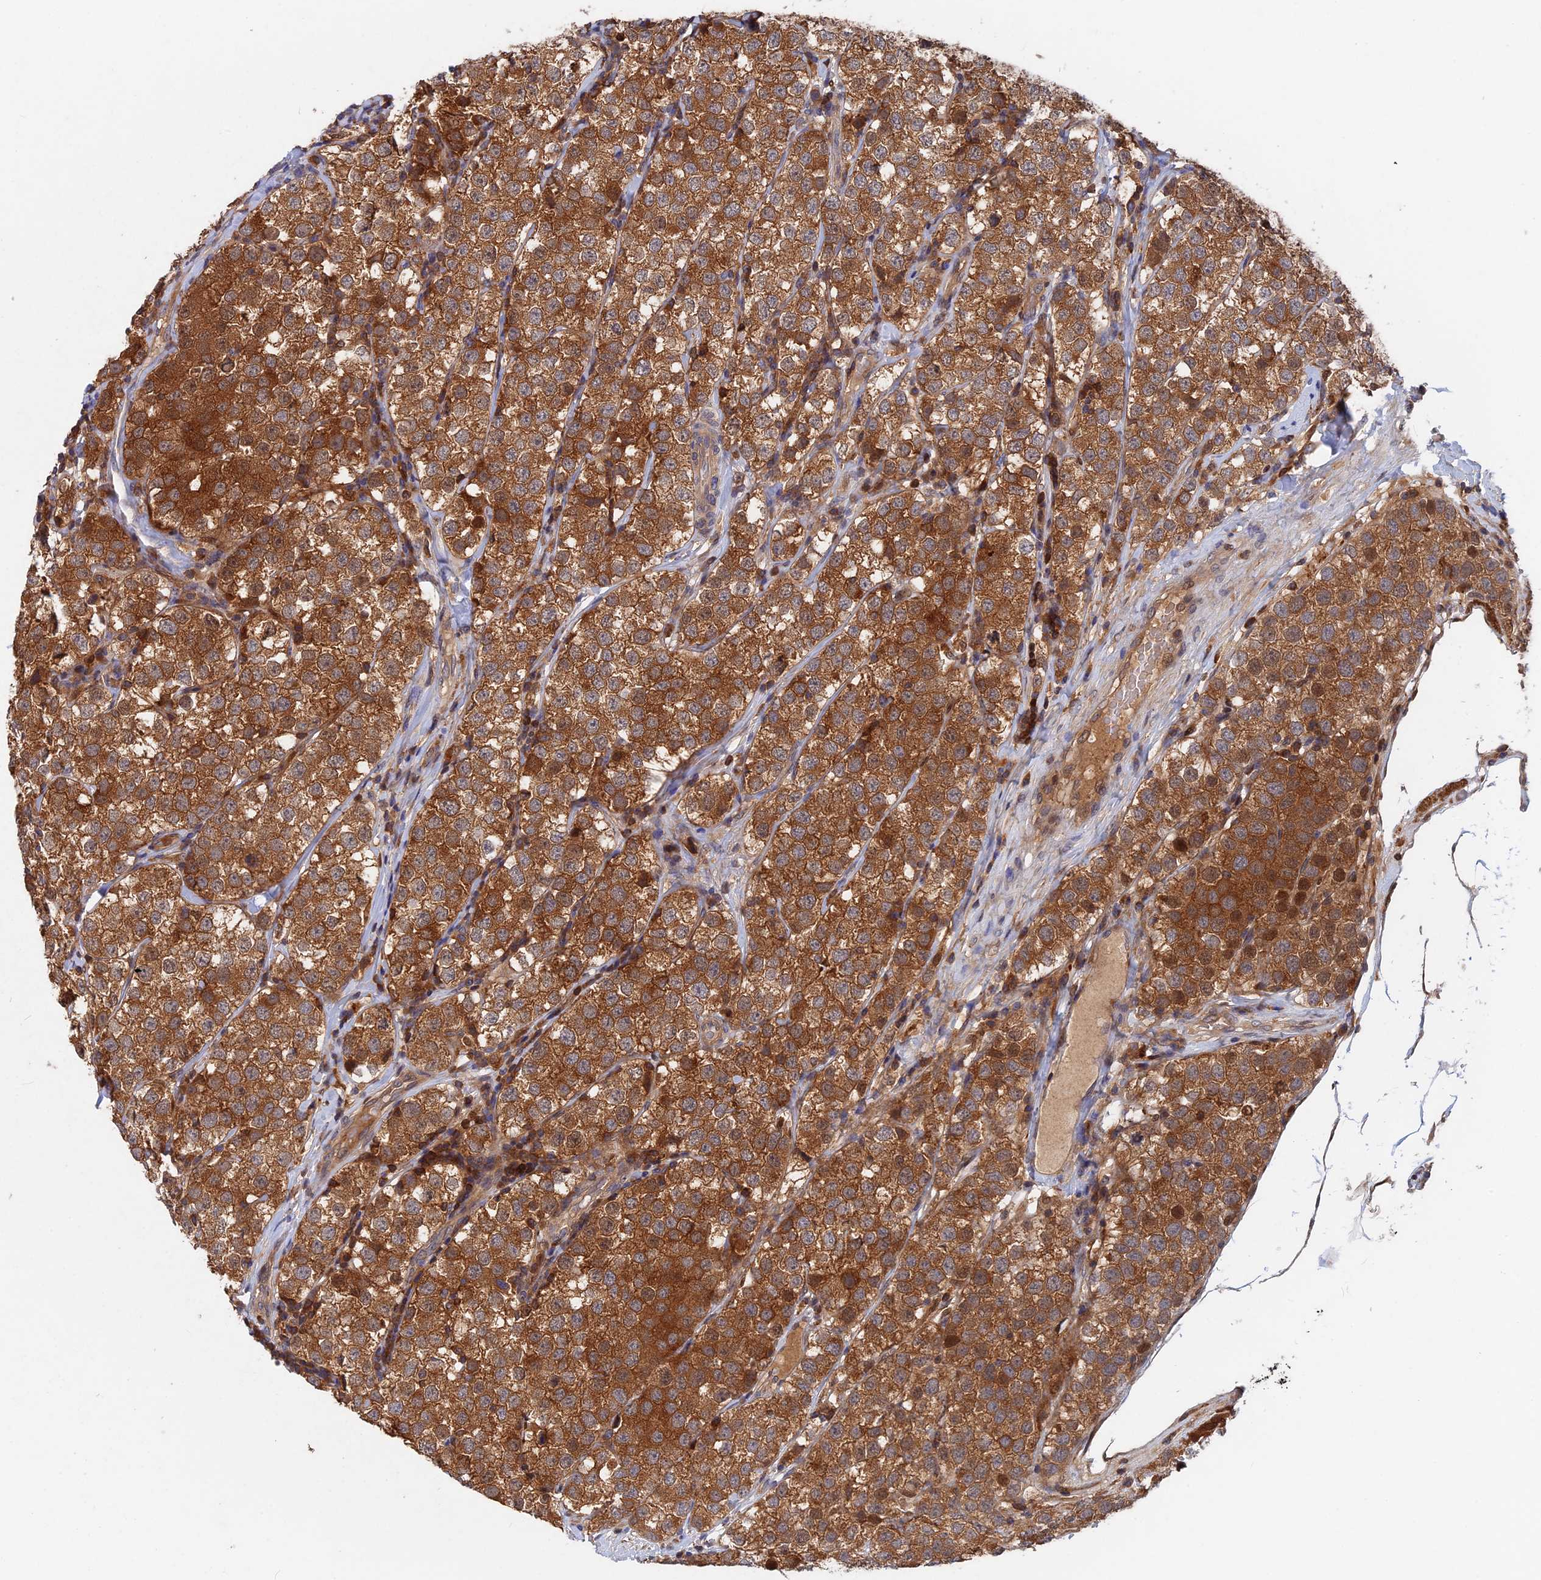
{"staining": {"intensity": "moderate", "quantity": ">75%", "location": "cytoplasmic/membranous"}, "tissue": "testis cancer", "cell_type": "Tumor cells", "image_type": "cancer", "snomed": [{"axis": "morphology", "description": "Seminoma, NOS"}, {"axis": "topography", "description": "Testis"}], "caption": "DAB immunohistochemical staining of human testis seminoma displays moderate cytoplasmic/membranous protein expression in approximately >75% of tumor cells.", "gene": "BLVRA", "patient": {"sex": "male", "age": 34}}